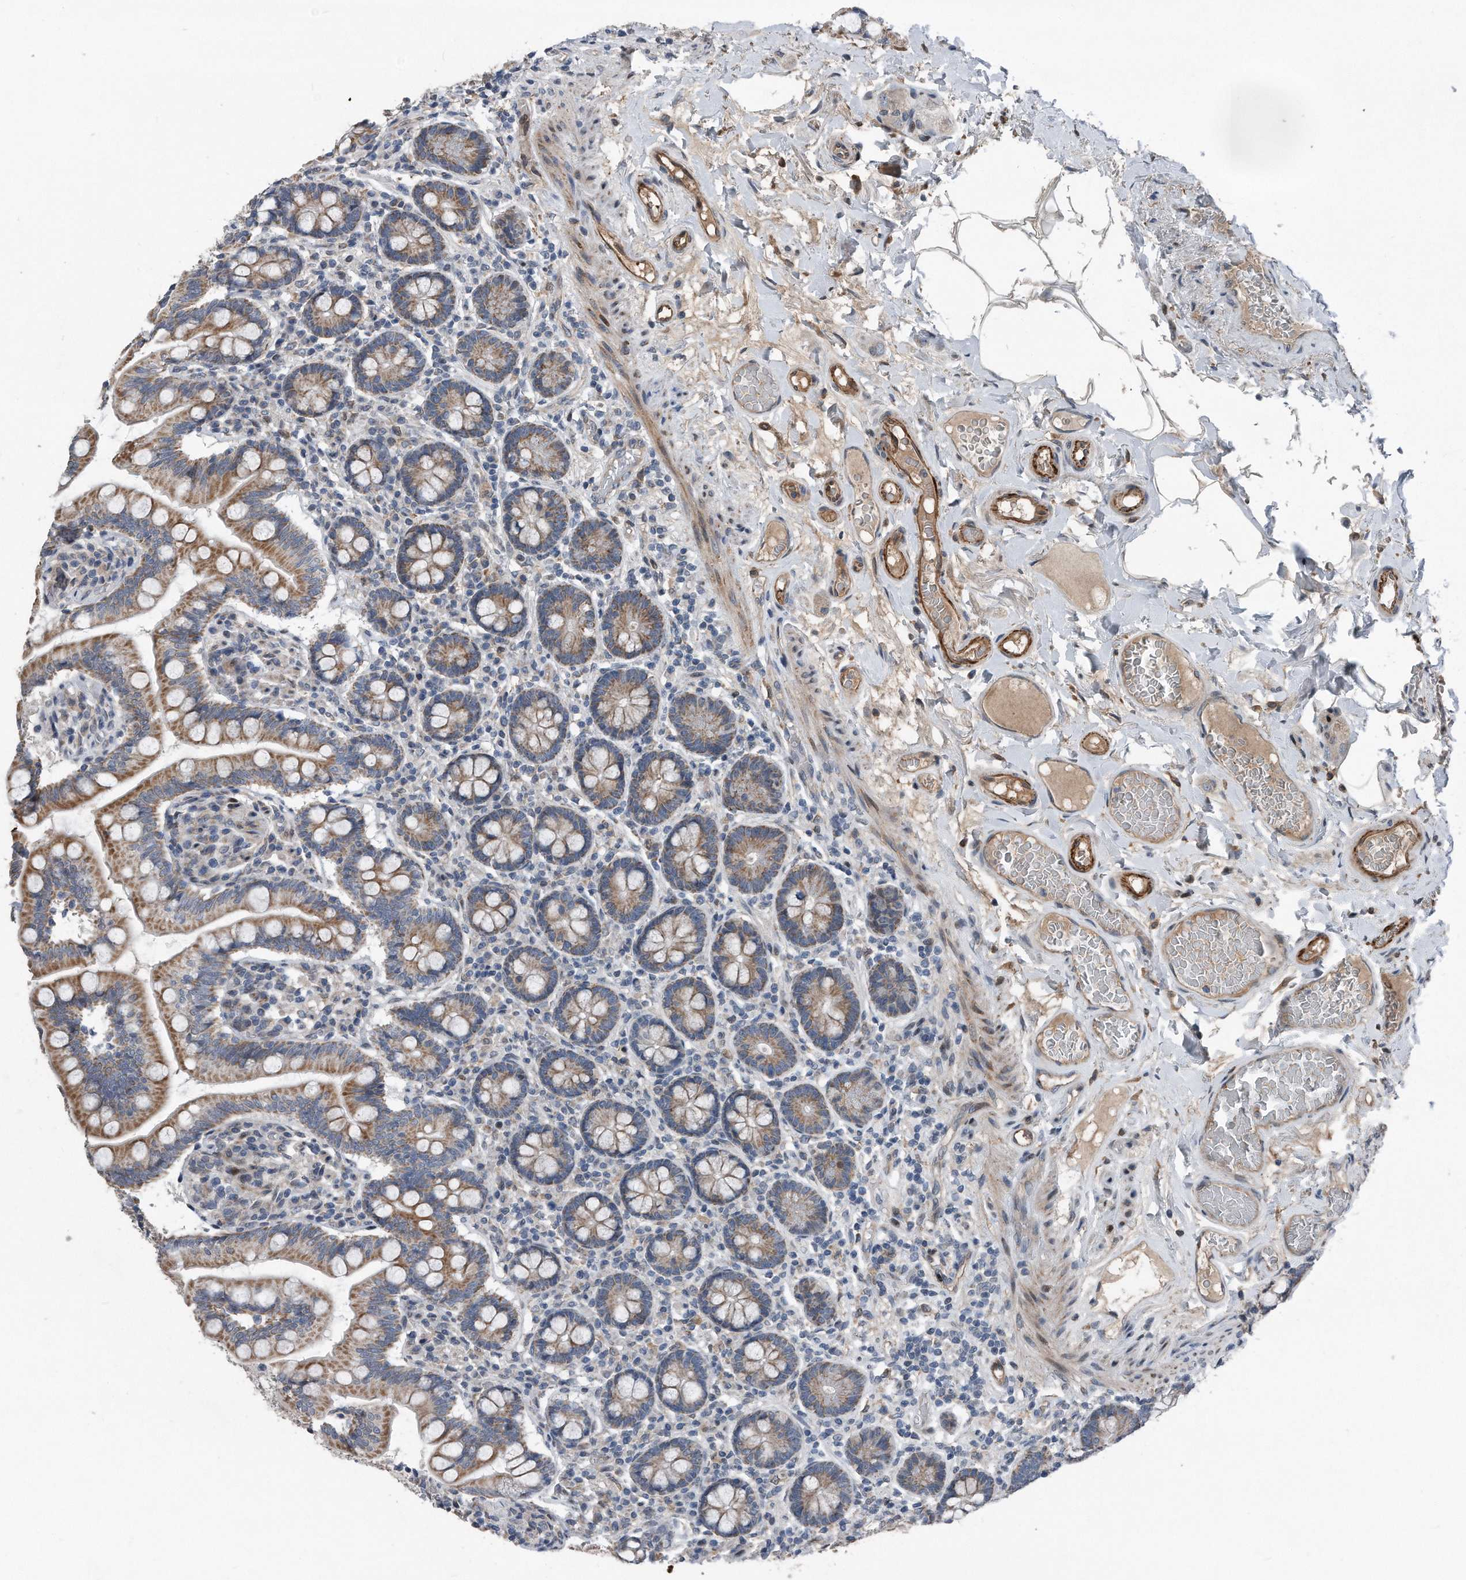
{"staining": {"intensity": "moderate", "quantity": "25%-75%", "location": "cytoplasmic/membranous"}, "tissue": "small intestine", "cell_type": "Glandular cells", "image_type": "normal", "snomed": [{"axis": "morphology", "description": "Normal tissue, NOS"}, {"axis": "topography", "description": "Small intestine"}], "caption": "Small intestine stained for a protein exhibits moderate cytoplasmic/membranous positivity in glandular cells. (brown staining indicates protein expression, while blue staining denotes nuclei).", "gene": "DST", "patient": {"sex": "female", "age": 64}}